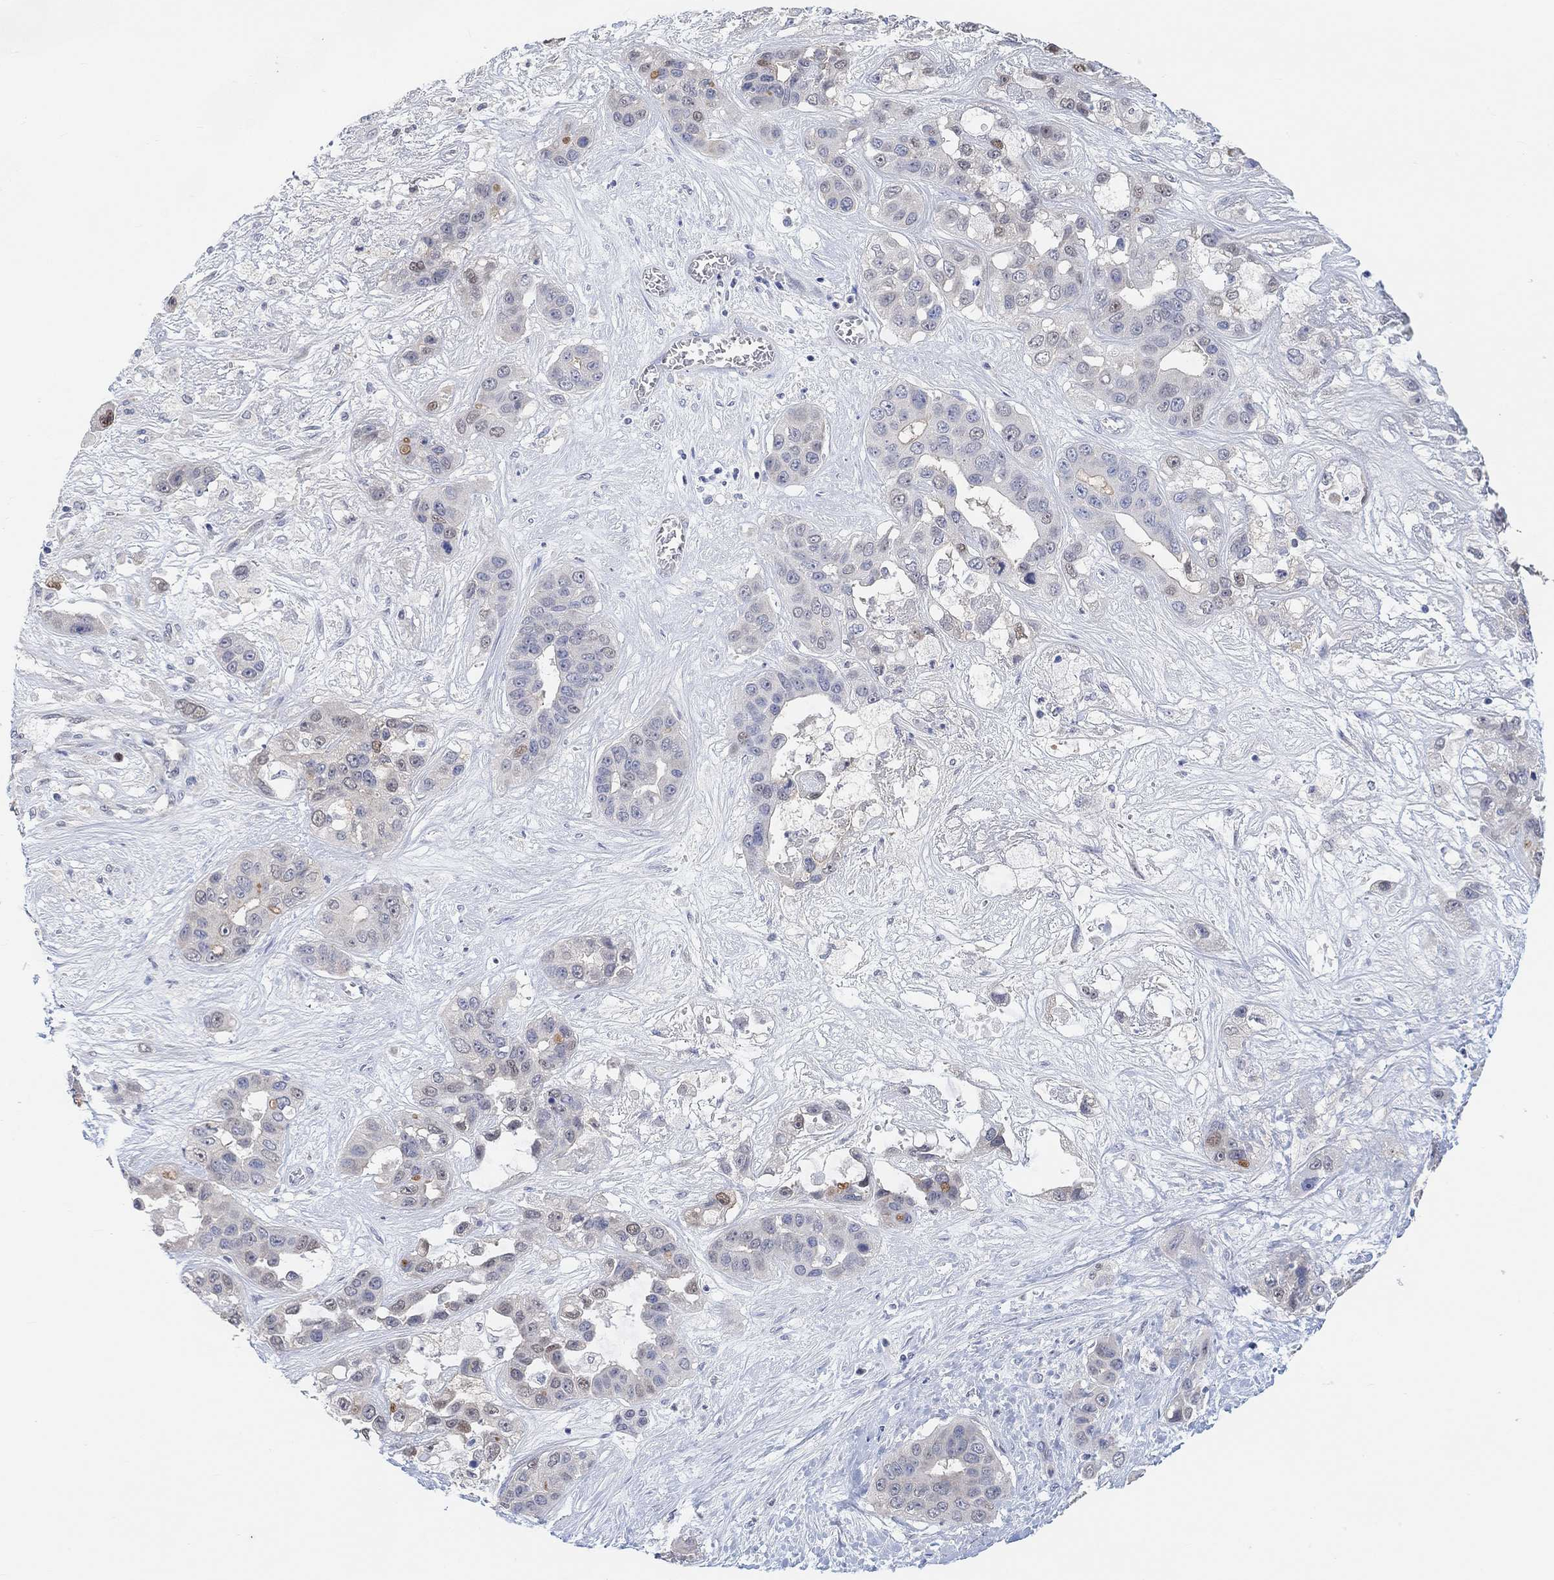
{"staining": {"intensity": "negative", "quantity": "none", "location": "none"}, "tissue": "liver cancer", "cell_type": "Tumor cells", "image_type": "cancer", "snomed": [{"axis": "morphology", "description": "Cholangiocarcinoma"}, {"axis": "topography", "description": "Liver"}], "caption": "Photomicrograph shows no significant protein staining in tumor cells of liver cancer (cholangiocarcinoma). Brightfield microscopy of IHC stained with DAB (brown) and hematoxylin (blue), captured at high magnification.", "gene": "MUC1", "patient": {"sex": "female", "age": 52}}